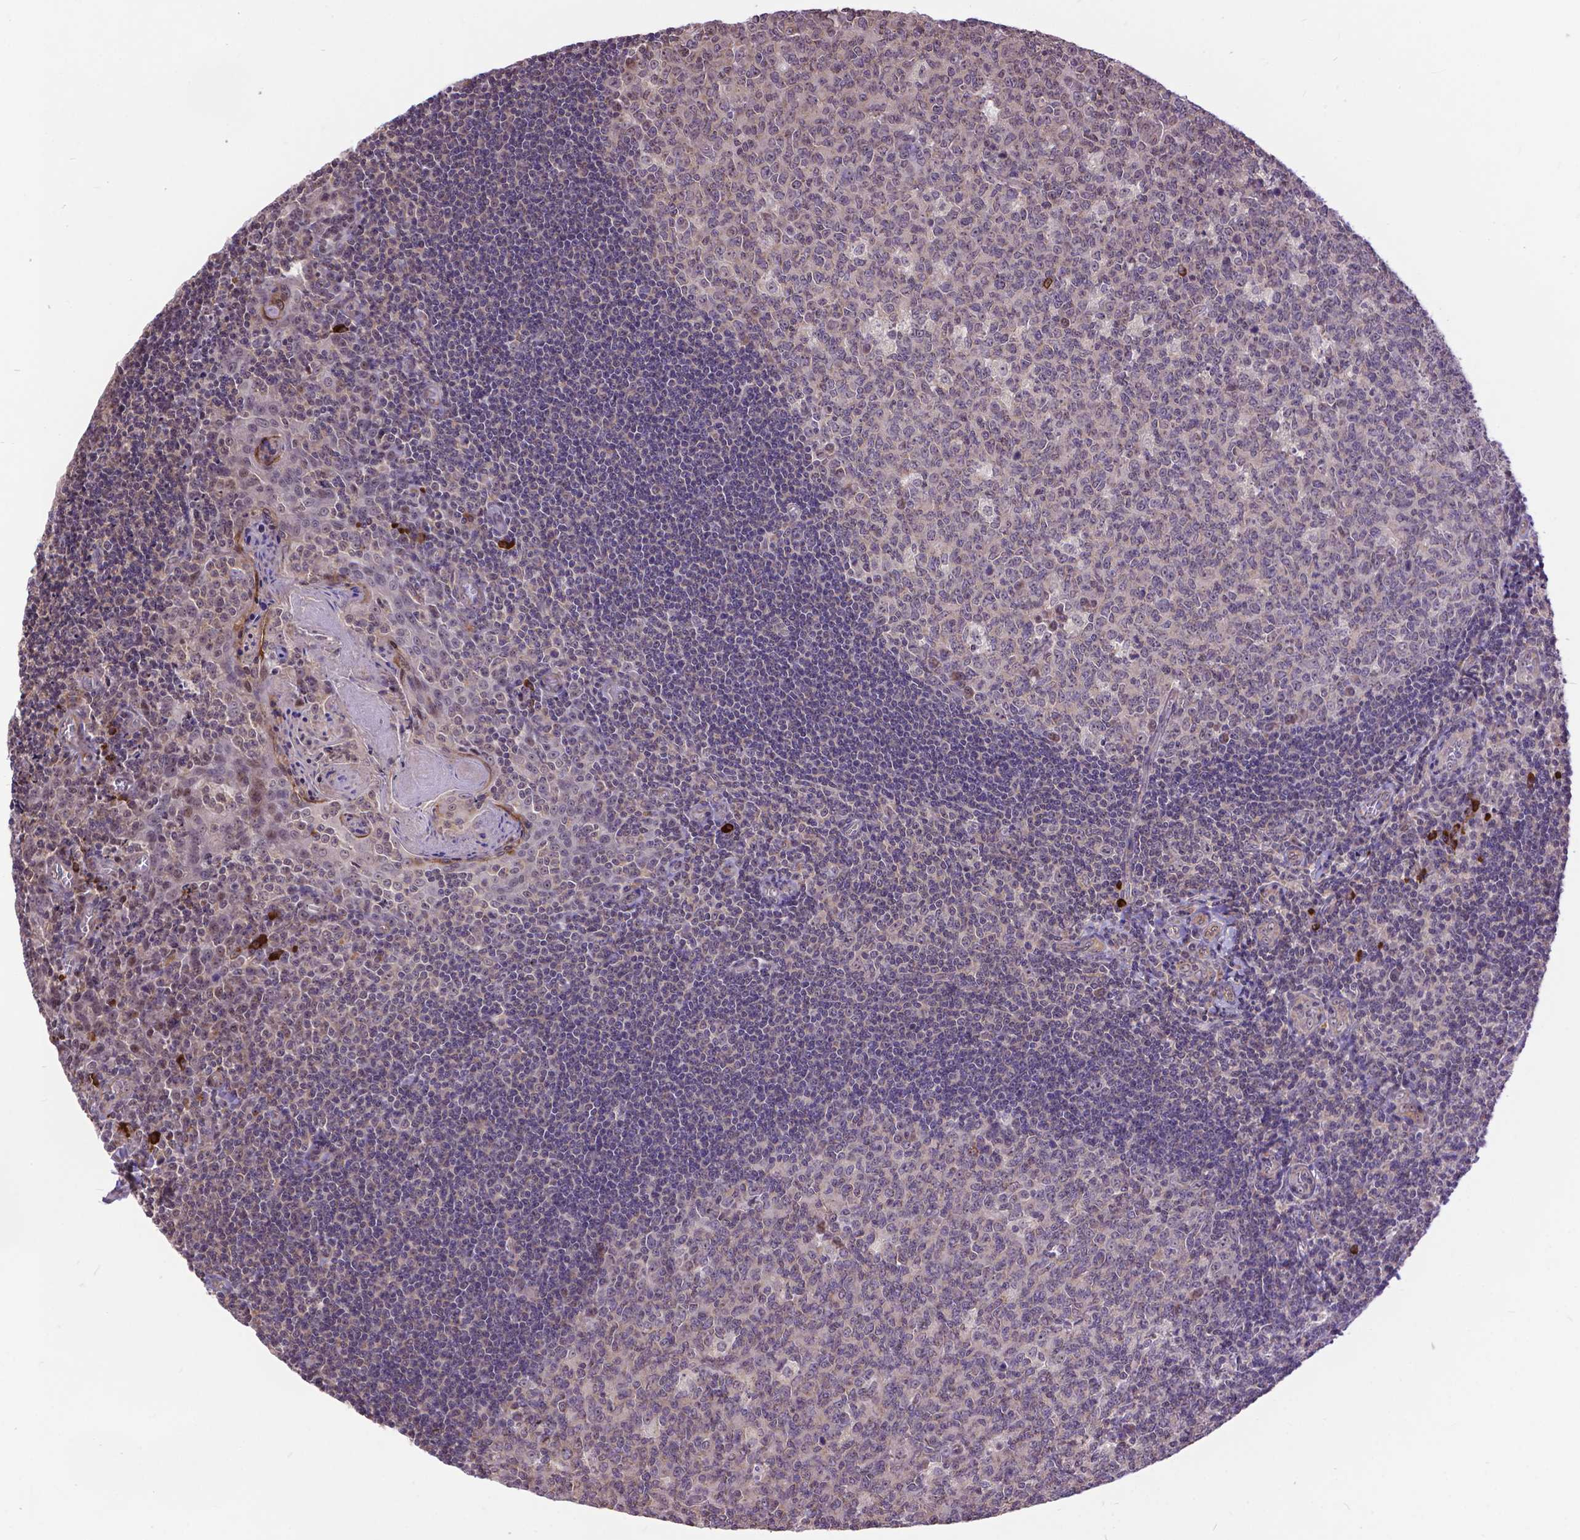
{"staining": {"intensity": "negative", "quantity": "none", "location": "none"}, "tissue": "tonsil", "cell_type": "Germinal center cells", "image_type": "normal", "snomed": [{"axis": "morphology", "description": "Normal tissue, NOS"}, {"axis": "morphology", "description": "Inflammation, NOS"}, {"axis": "topography", "description": "Tonsil"}], "caption": "Micrograph shows no significant protein staining in germinal center cells of normal tonsil.", "gene": "TMEM135", "patient": {"sex": "female", "age": 31}}